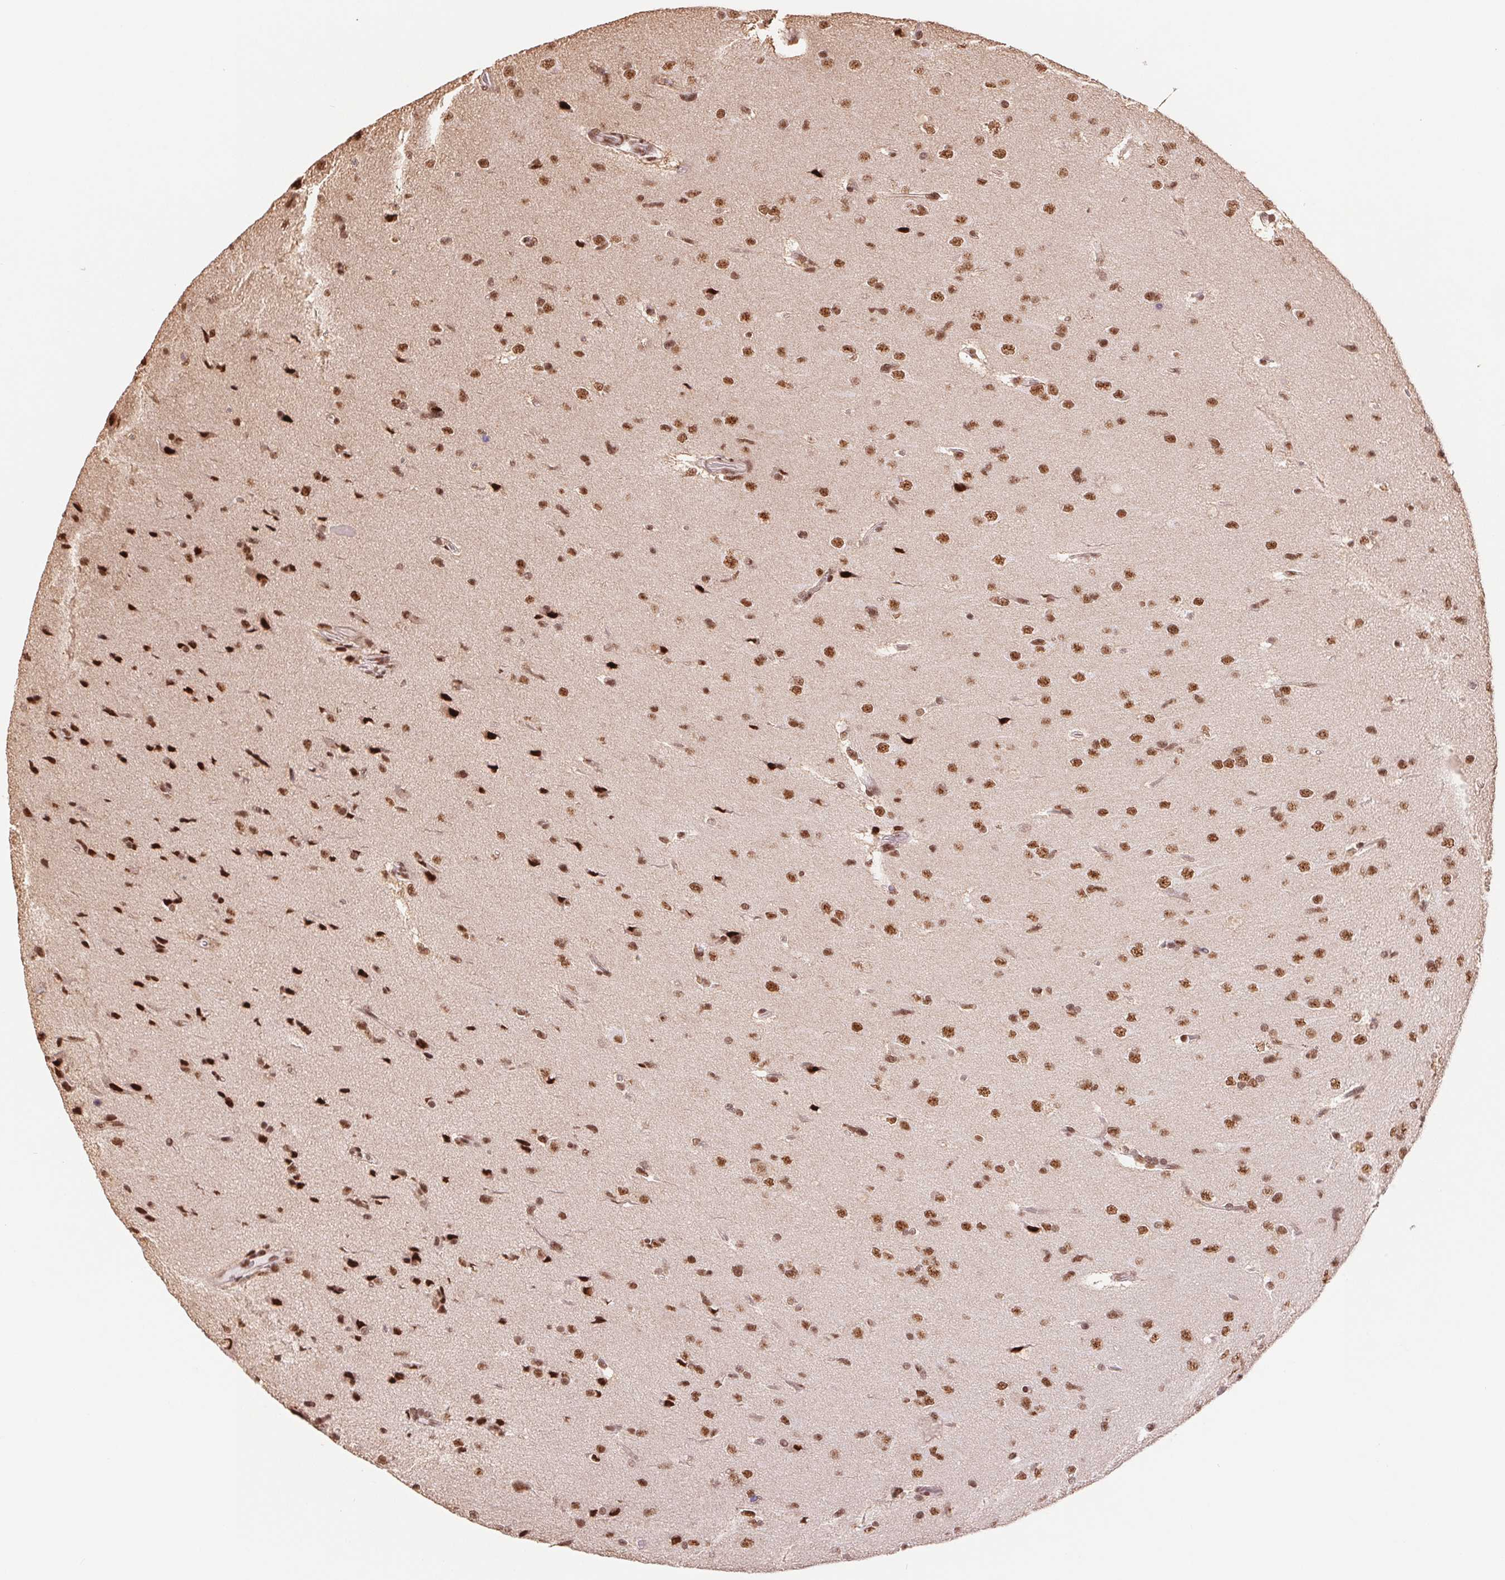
{"staining": {"intensity": "strong", "quantity": ">75%", "location": "nuclear"}, "tissue": "glioma", "cell_type": "Tumor cells", "image_type": "cancer", "snomed": [{"axis": "morphology", "description": "Glioma, malignant, Low grade"}, {"axis": "topography", "description": "Brain"}], "caption": "Brown immunohistochemical staining in low-grade glioma (malignant) displays strong nuclear positivity in about >75% of tumor cells. Immunohistochemistry stains the protein in brown and the nuclei are stained blue.", "gene": "SREK1", "patient": {"sex": "female", "age": 55}}